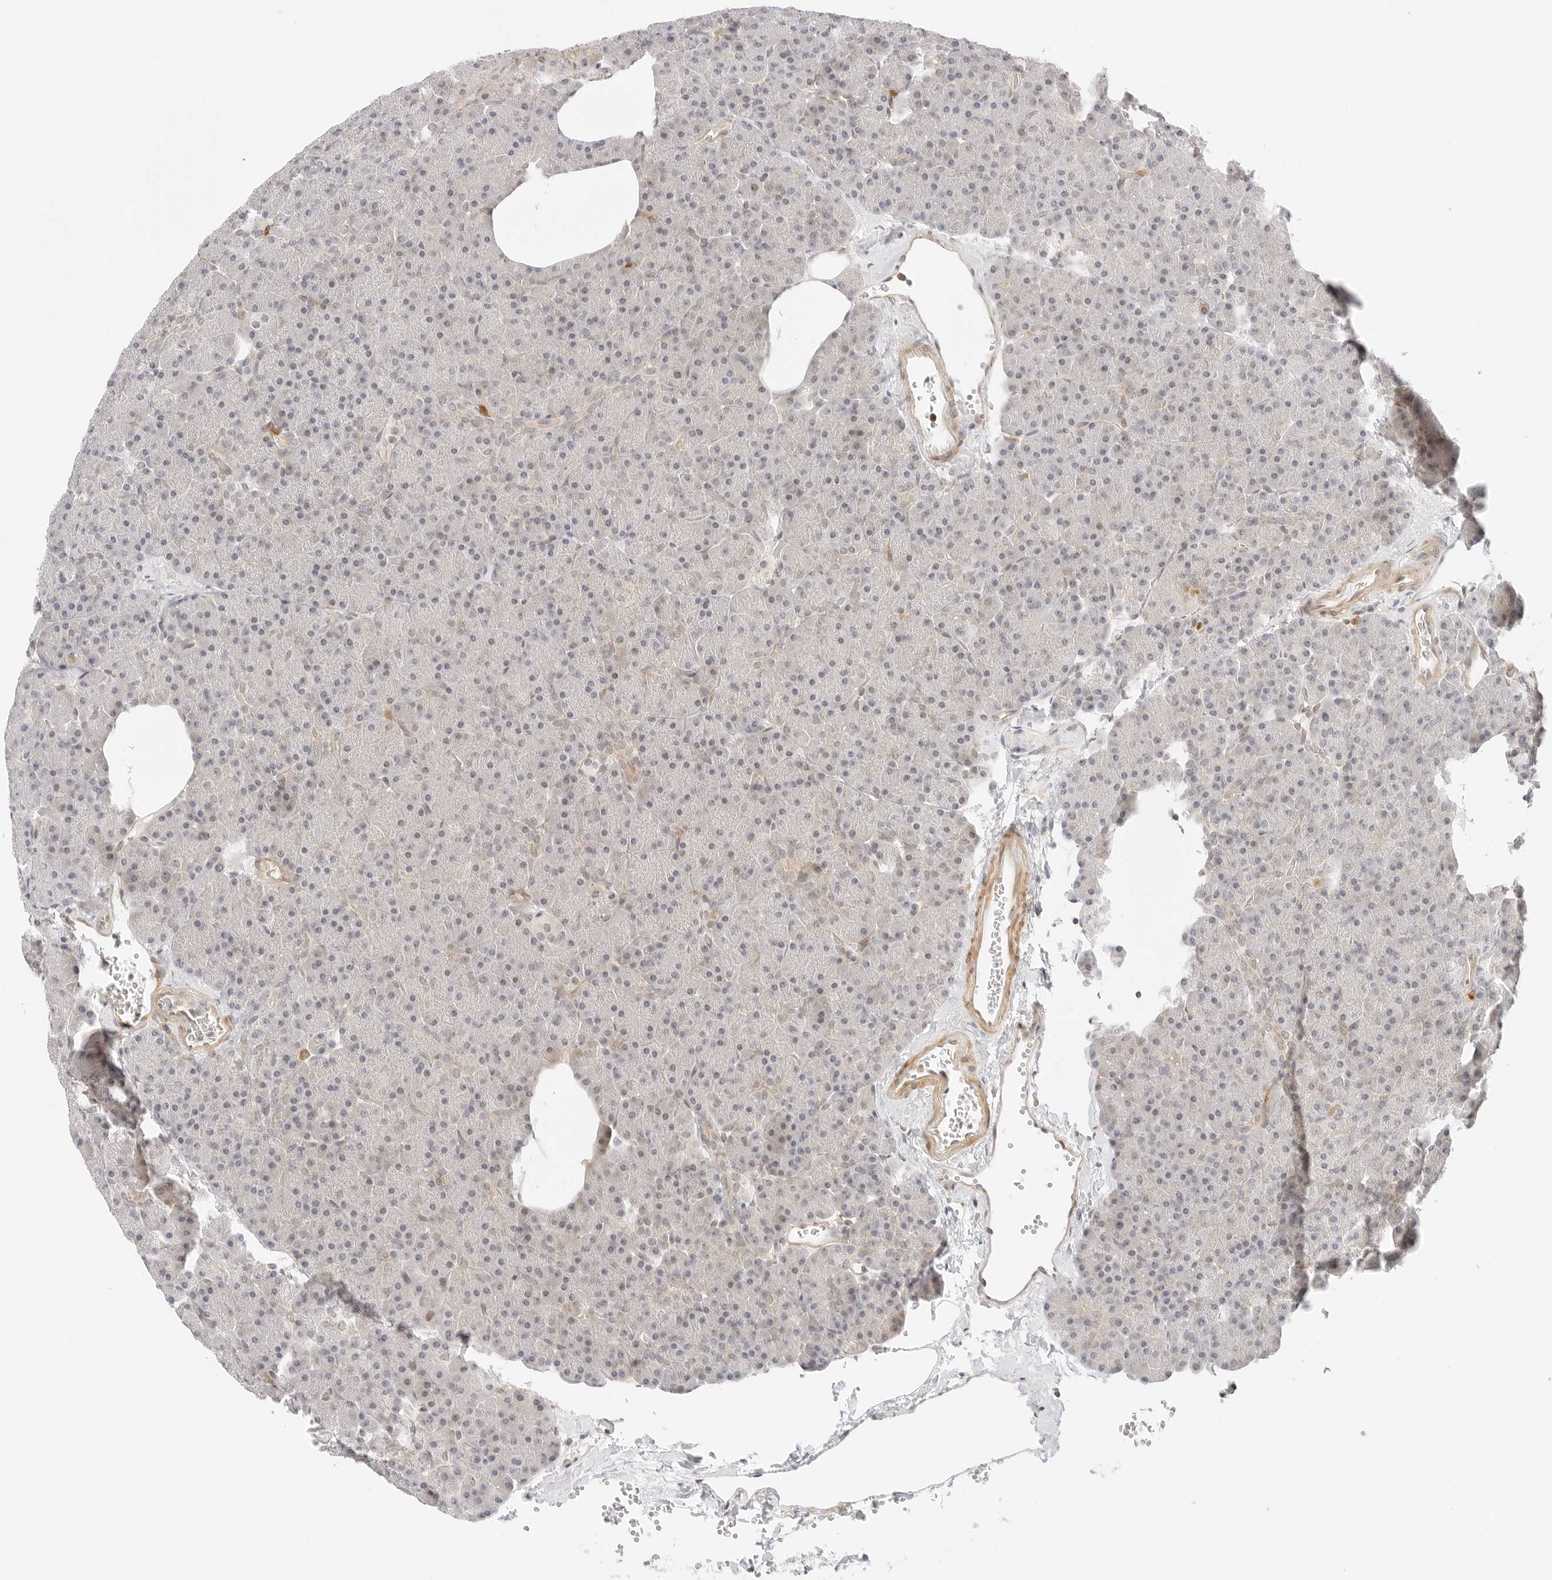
{"staining": {"intensity": "weak", "quantity": "25%-75%", "location": "cytoplasmic/membranous"}, "tissue": "pancreas", "cell_type": "Exocrine glandular cells", "image_type": "normal", "snomed": [{"axis": "morphology", "description": "Normal tissue, NOS"}, {"axis": "morphology", "description": "Carcinoid, malignant, NOS"}, {"axis": "topography", "description": "Pancreas"}], "caption": "Weak cytoplasmic/membranous protein staining is present in about 25%-75% of exocrine glandular cells in pancreas. Using DAB (brown) and hematoxylin (blue) stains, captured at high magnification using brightfield microscopy.", "gene": "TEKT2", "patient": {"sex": "female", "age": 35}}